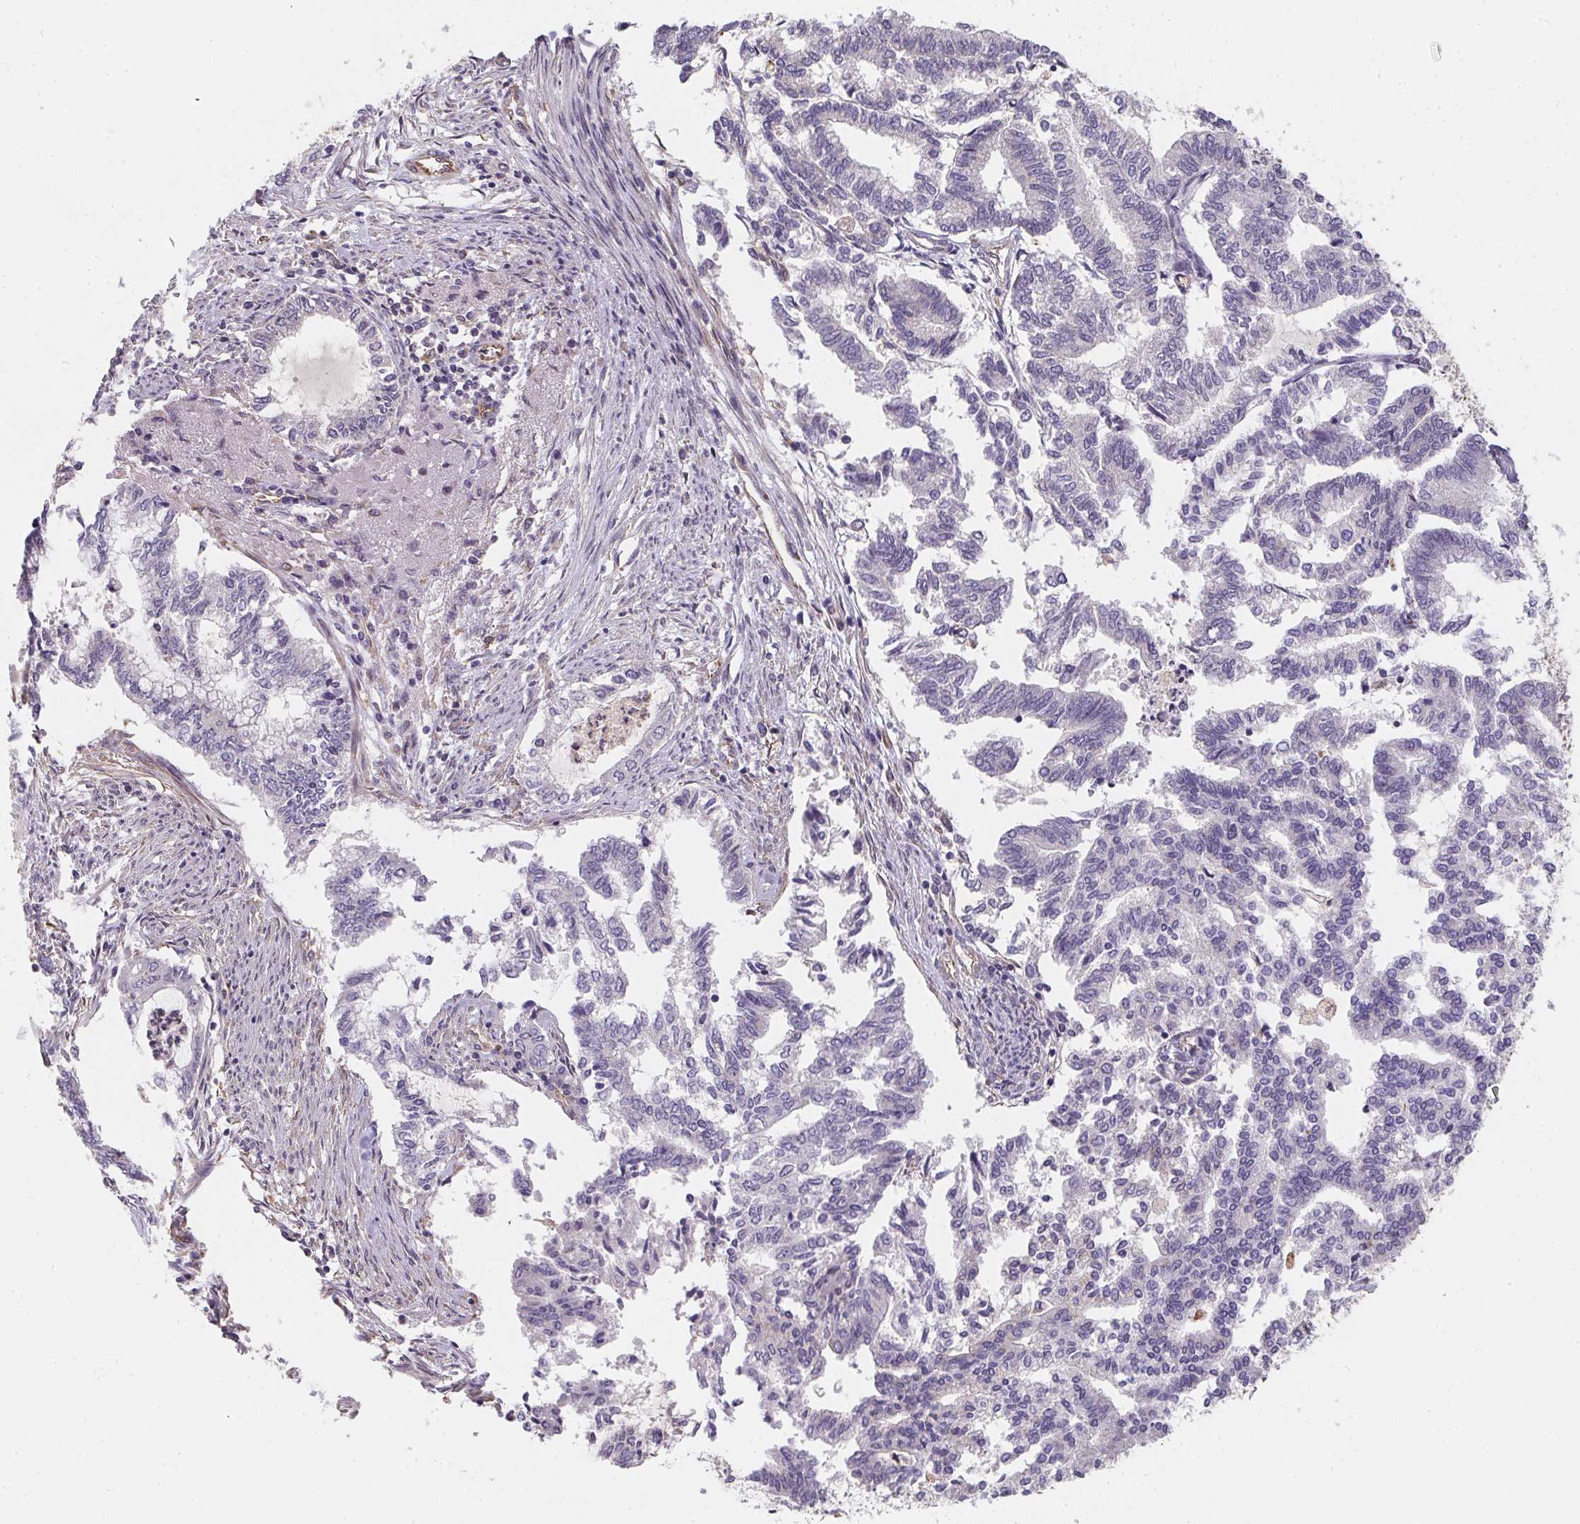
{"staining": {"intensity": "negative", "quantity": "none", "location": "none"}, "tissue": "endometrial cancer", "cell_type": "Tumor cells", "image_type": "cancer", "snomed": [{"axis": "morphology", "description": "Adenocarcinoma, NOS"}, {"axis": "topography", "description": "Endometrium"}], "caption": "High magnification brightfield microscopy of adenocarcinoma (endometrial) stained with DAB (brown) and counterstained with hematoxylin (blue): tumor cells show no significant staining.", "gene": "TBKBP1", "patient": {"sex": "female", "age": 79}}